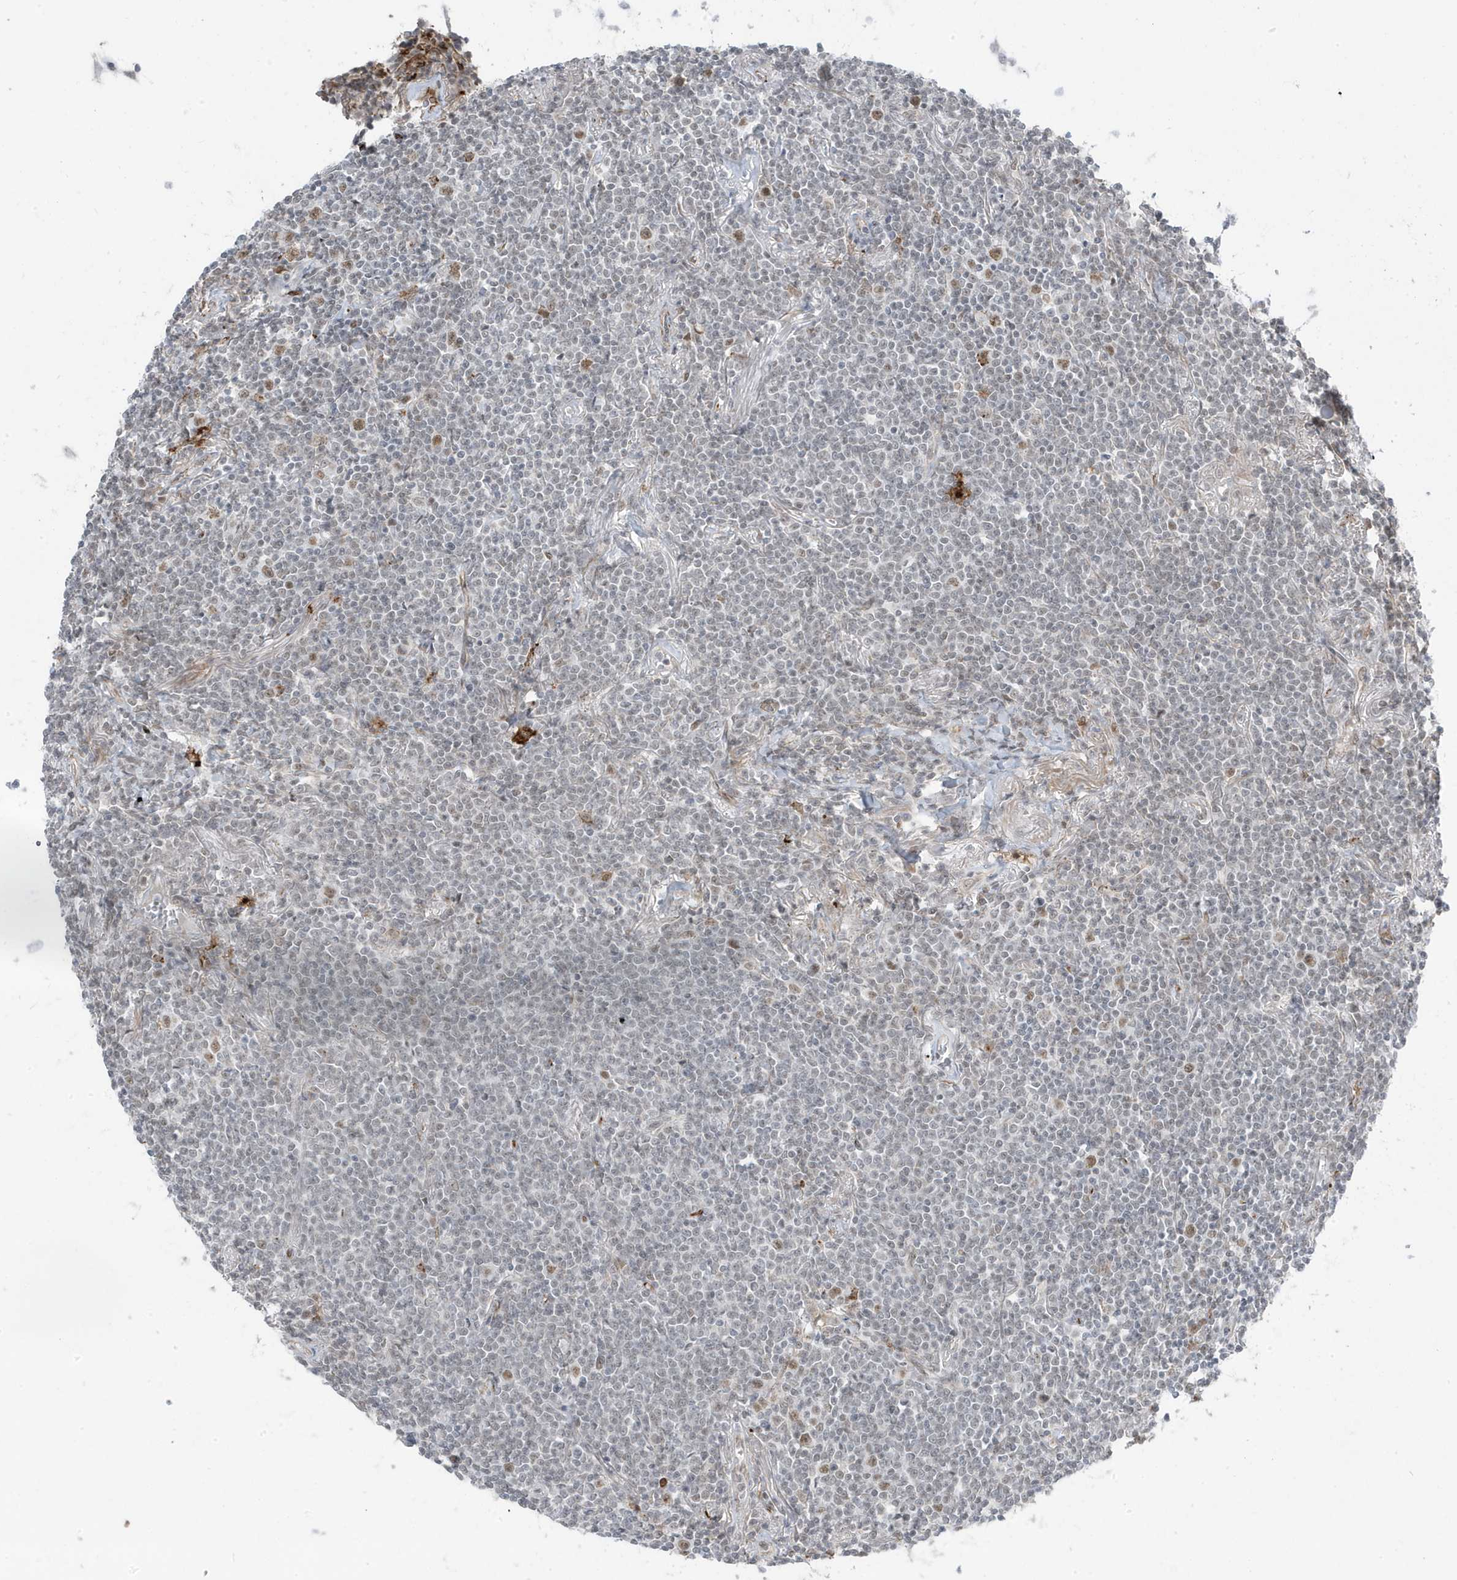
{"staining": {"intensity": "negative", "quantity": "none", "location": "none"}, "tissue": "lymphoma", "cell_type": "Tumor cells", "image_type": "cancer", "snomed": [{"axis": "morphology", "description": "Malignant lymphoma, non-Hodgkin's type, Low grade"}, {"axis": "topography", "description": "Lung"}], "caption": "Immunohistochemistry photomicrograph of neoplastic tissue: low-grade malignant lymphoma, non-Hodgkin's type stained with DAB (3,3'-diaminobenzidine) shows no significant protein positivity in tumor cells.", "gene": "ADAMTSL3", "patient": {"sex": "female", "age": 71}}